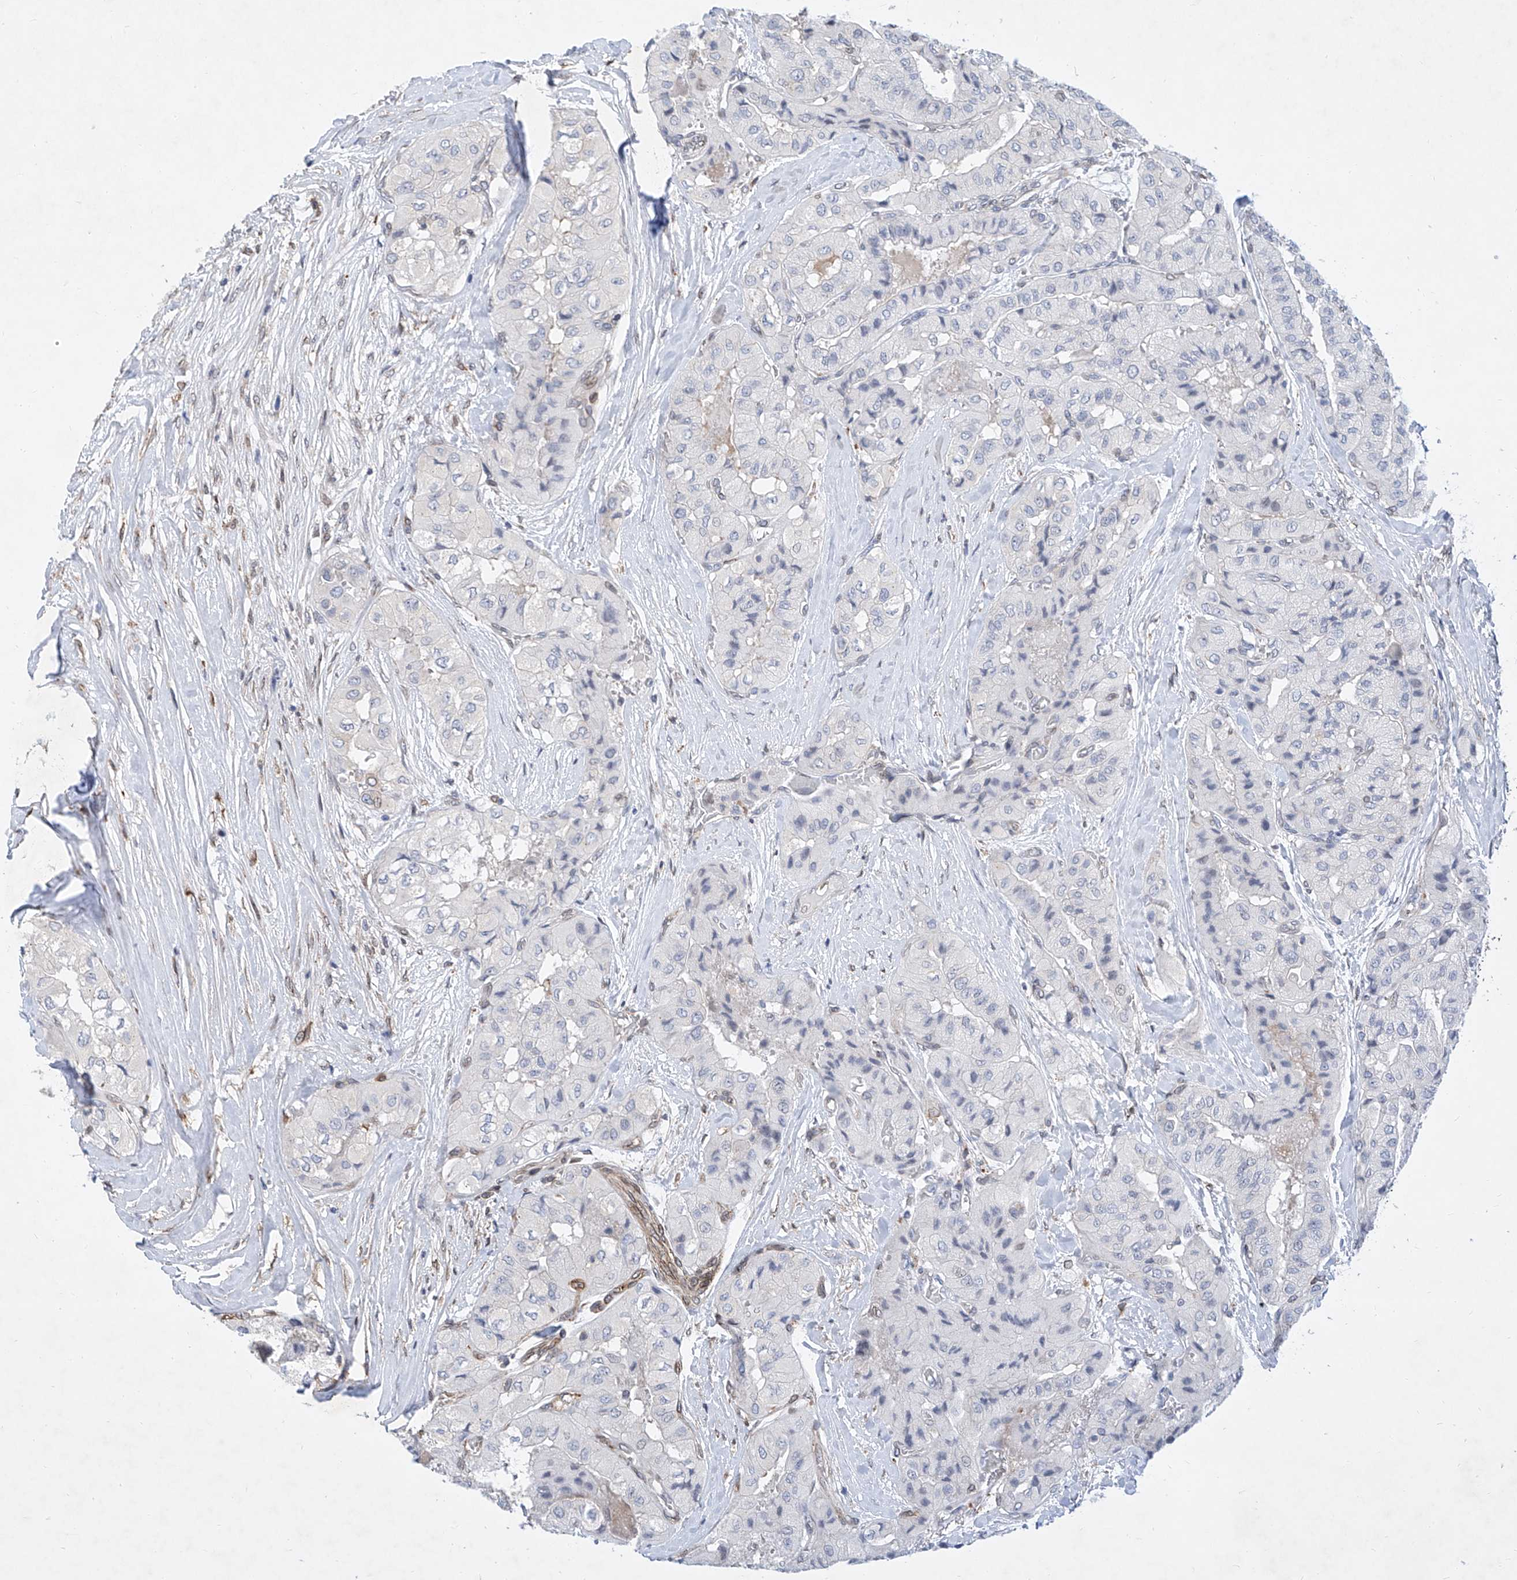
{"staining": {"intensity": "negative", "quantity": "none", "location": "none"}, "tissue": "thyroid cancer", "cell_type": "Tumor cells", "image_type": "cancer", "snomed": [{"axis": "morphology", "description": "Papillary adenocarcinoma, NOS"}, {"axis": "topography", "description": "Thyroid gland"}], "caption": "There is no significant staining in tumor cells of papillary adenocarcinoma (thyroid).", "gene": "MX2", "patient": {"sex": "female", "age": 59}}